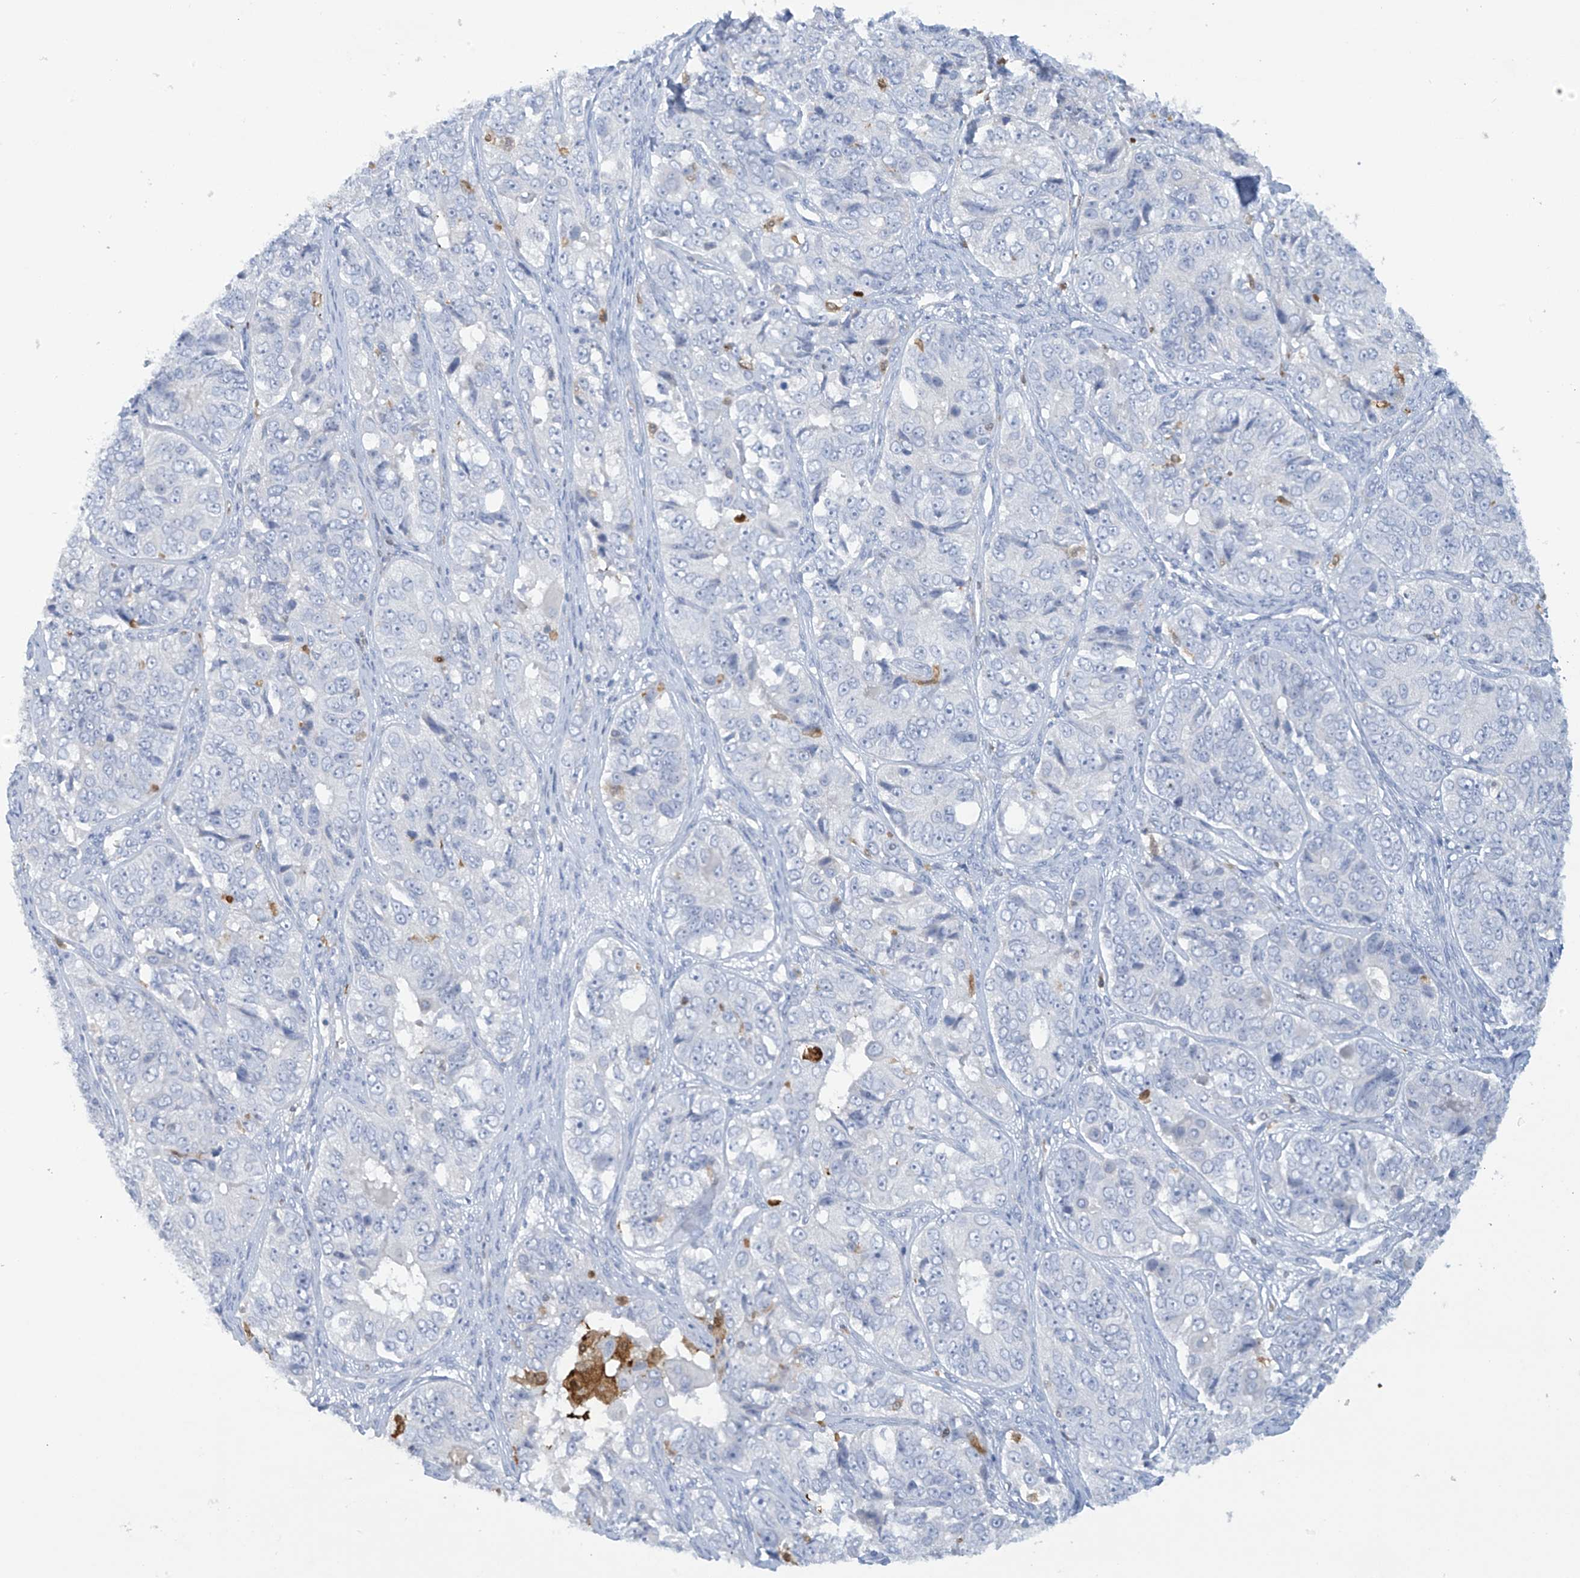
{"staining": {"intensity": "negative", "quantity": "none", "location": "none"}, "tissue": "ovarian cancer", "cell_type": "Tumor cells", "image_type": "cancer", "snomed": [{"axis": "morphology", "description": "Carcinoma, endometroid"}, {"axis": "topography", "description": "Ovary"}], "caption": "This is an immunohistochemistry (IHC) image of human ovarian cancer. There is no staining in tumor cells.", "gene": "TRMT2B", "patient": {"sex": "female", "age": 51}}